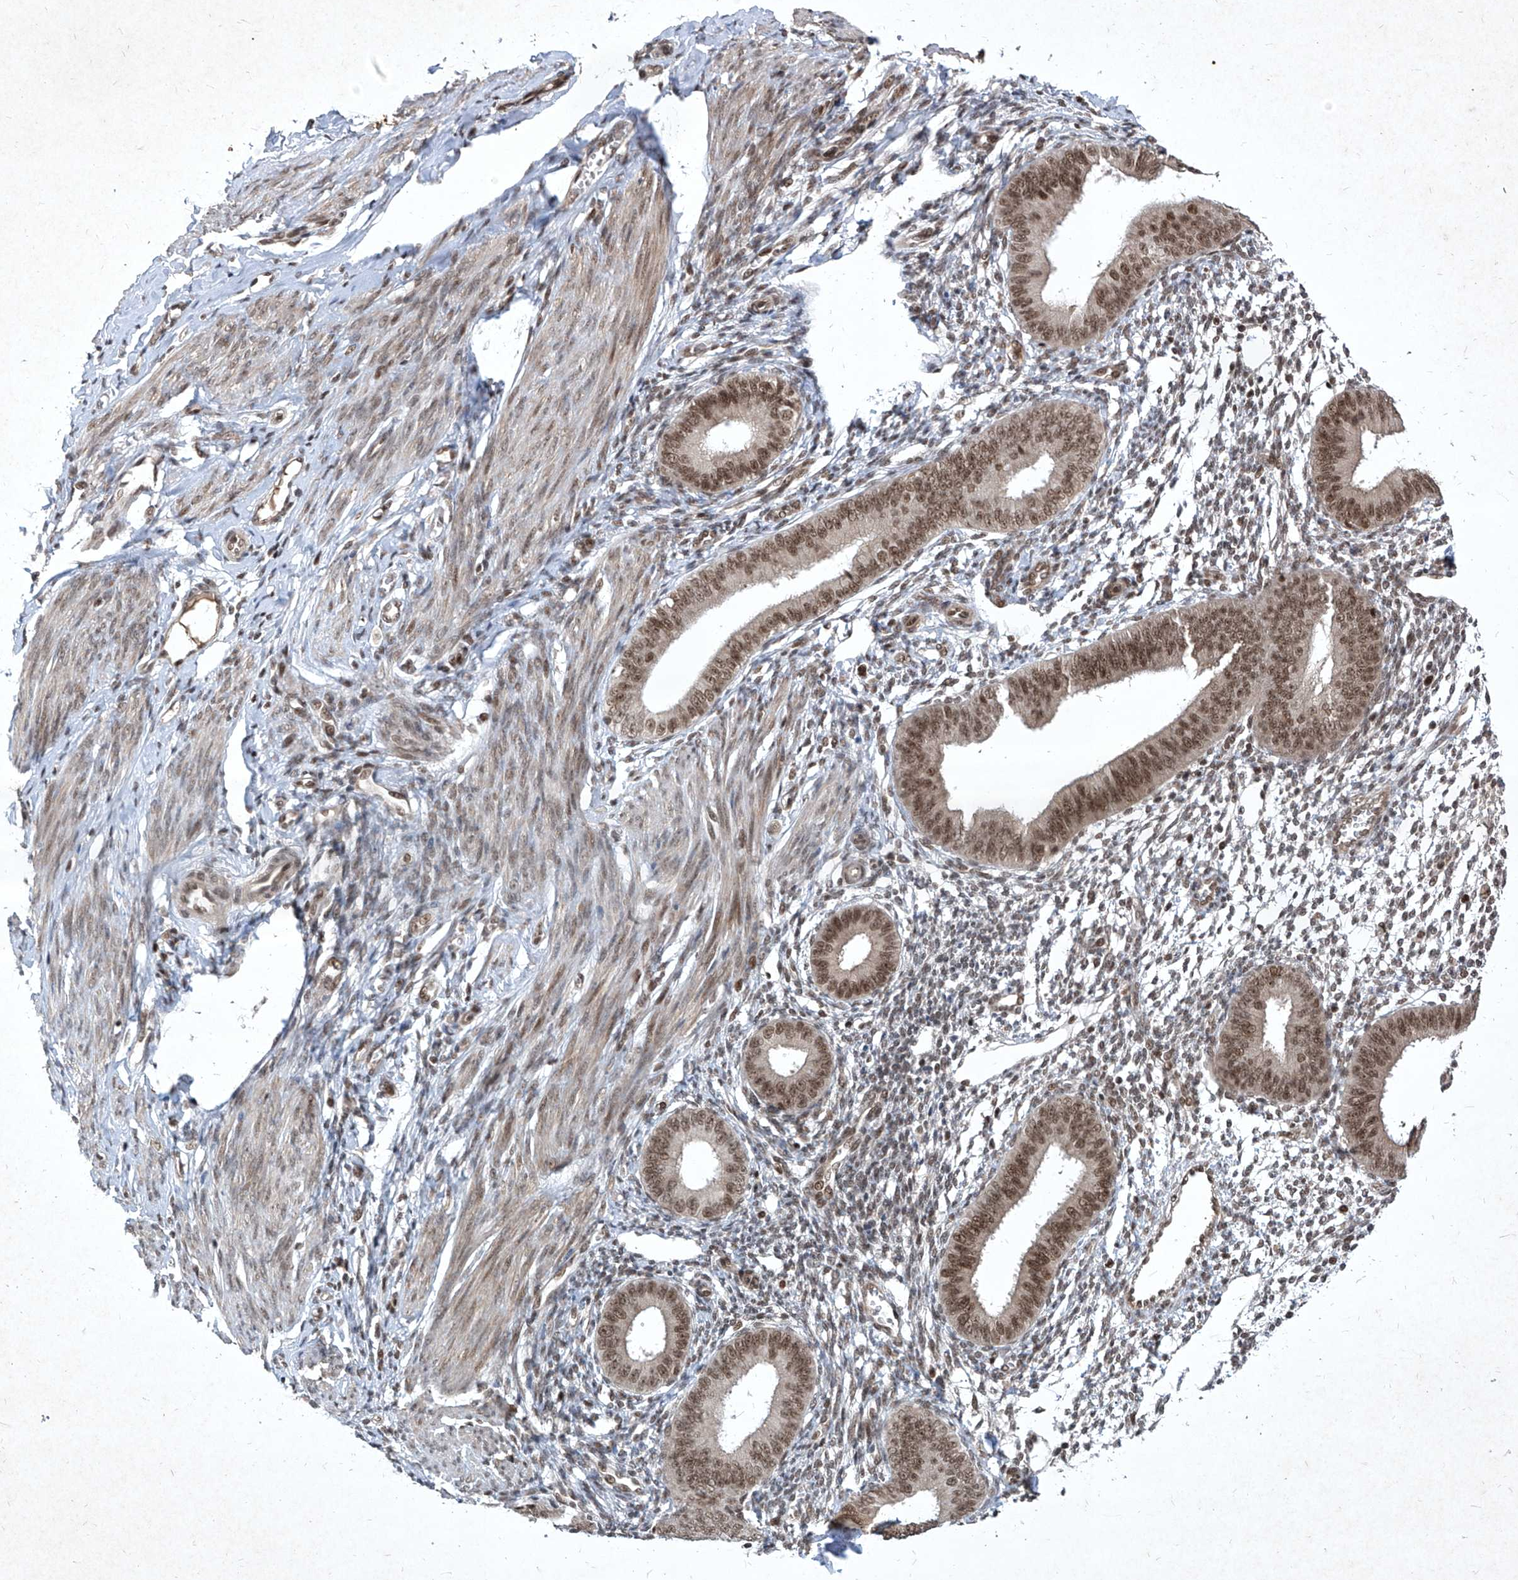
{"staining": {"intensity": "moderate", "quantity": "<25%", "location": "nuclear"}, "tissue": "endometrium", "cell_type": "Cells in endometrial stroma", "image_type": "normal", "snomed": [{"axis": "morphology", "description": "Normal tissue, NOS"}, {"axis": "topography", "description": "Uterus"}, {"axis": "topography", "description": "Endometrium"}], "caption": "Cells in endometrial stroma show moderate nuclear staining in about <25% of cells in normal endometrium.", "gene": "IRF2", "patient": {"sex": "female", "age": 48}}